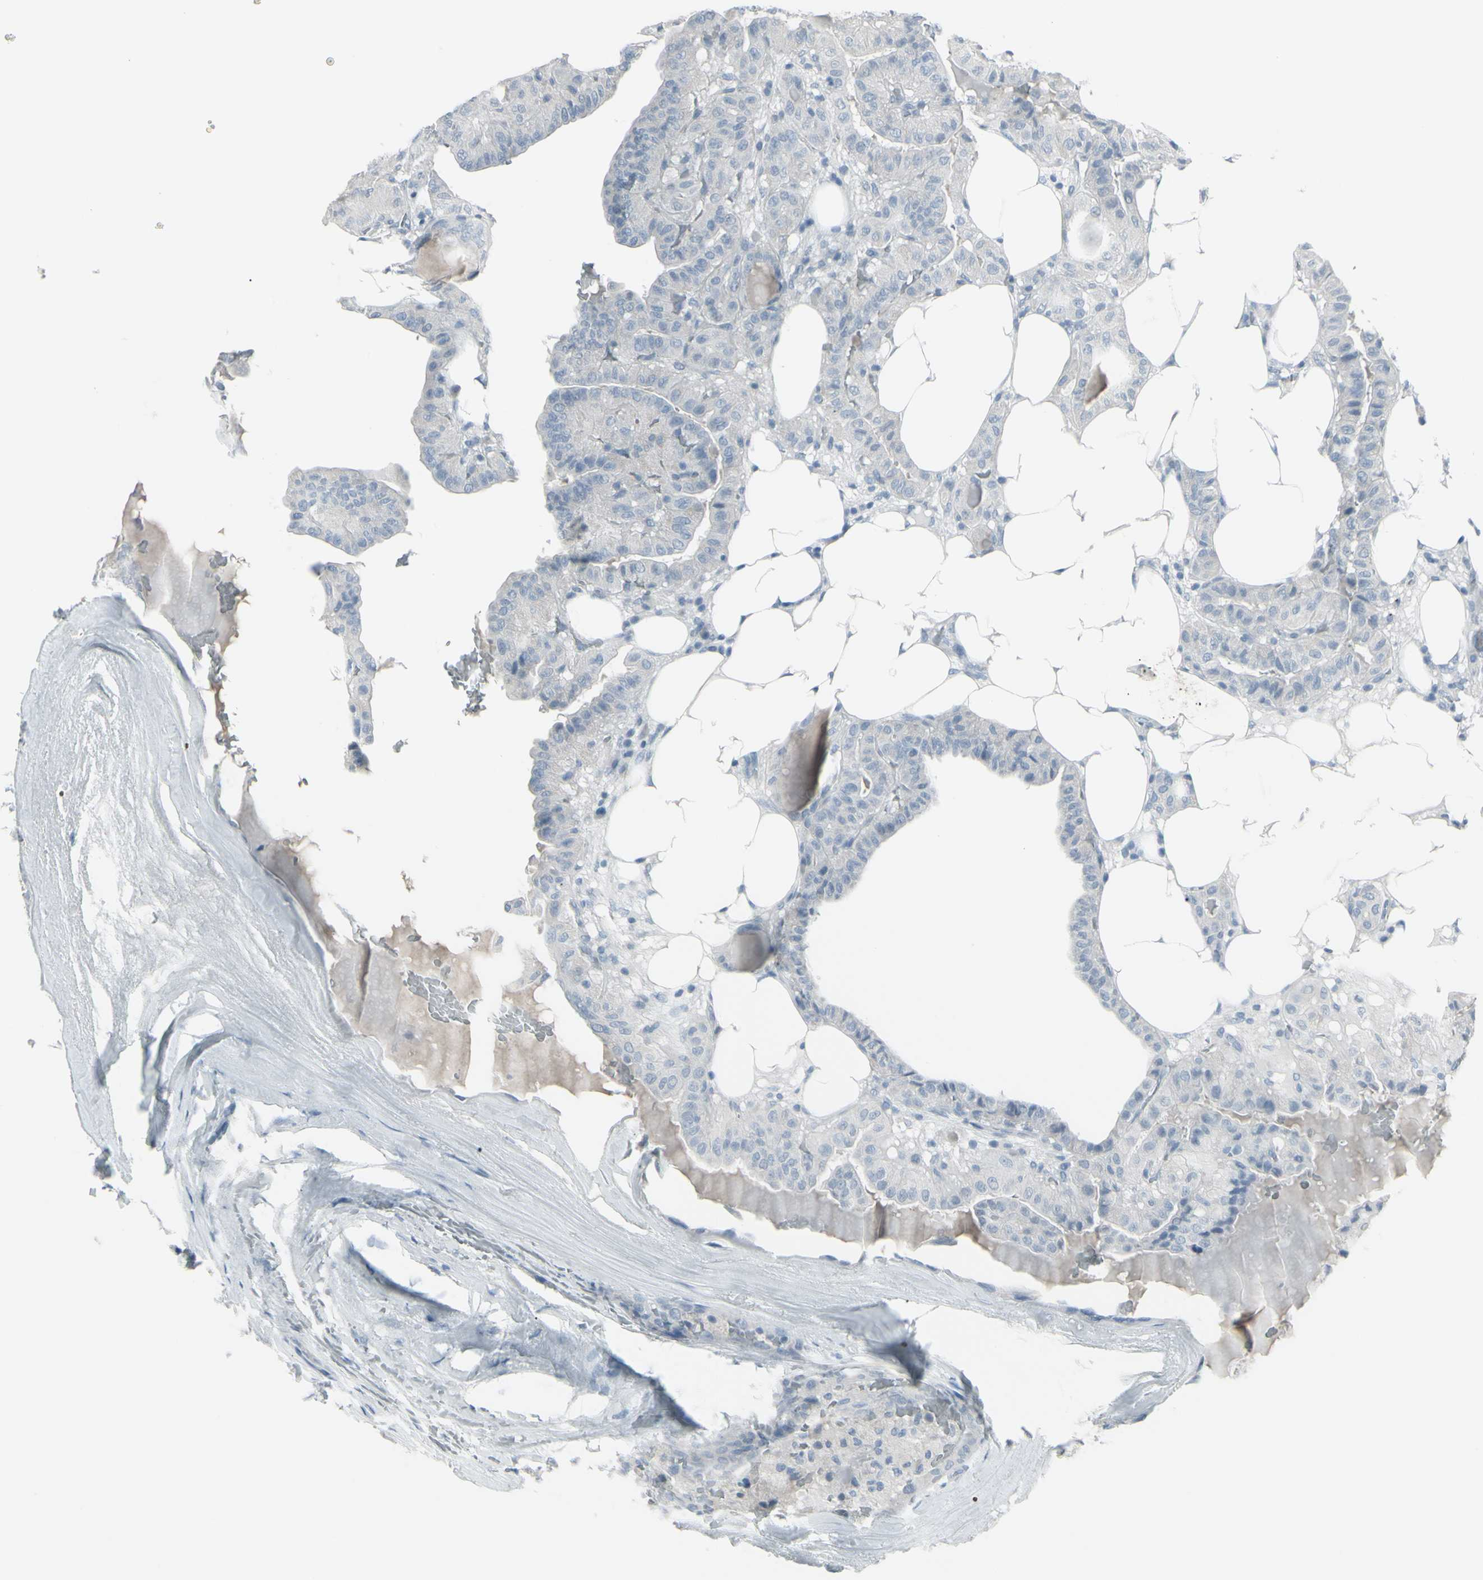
{"staining": {"intensity": "negative", "quantity": "none", "location": "none"}, "tissue": "thyroid cancer", "cell_type": "Tumor cells", "image_type": "cancer", "snomed": [{"axis": "morphology", "description": "Papillary adenocarcinoma, NOS"}, {"axis": "topography", "description": "Thyroid gland"}], "caption": "Immunohistochemistry (IHC) of thyroid cancer exhibits no staining in tumor cells.", "gene": "RAB3A", "patient": {"sex": "male", "age": 77}}